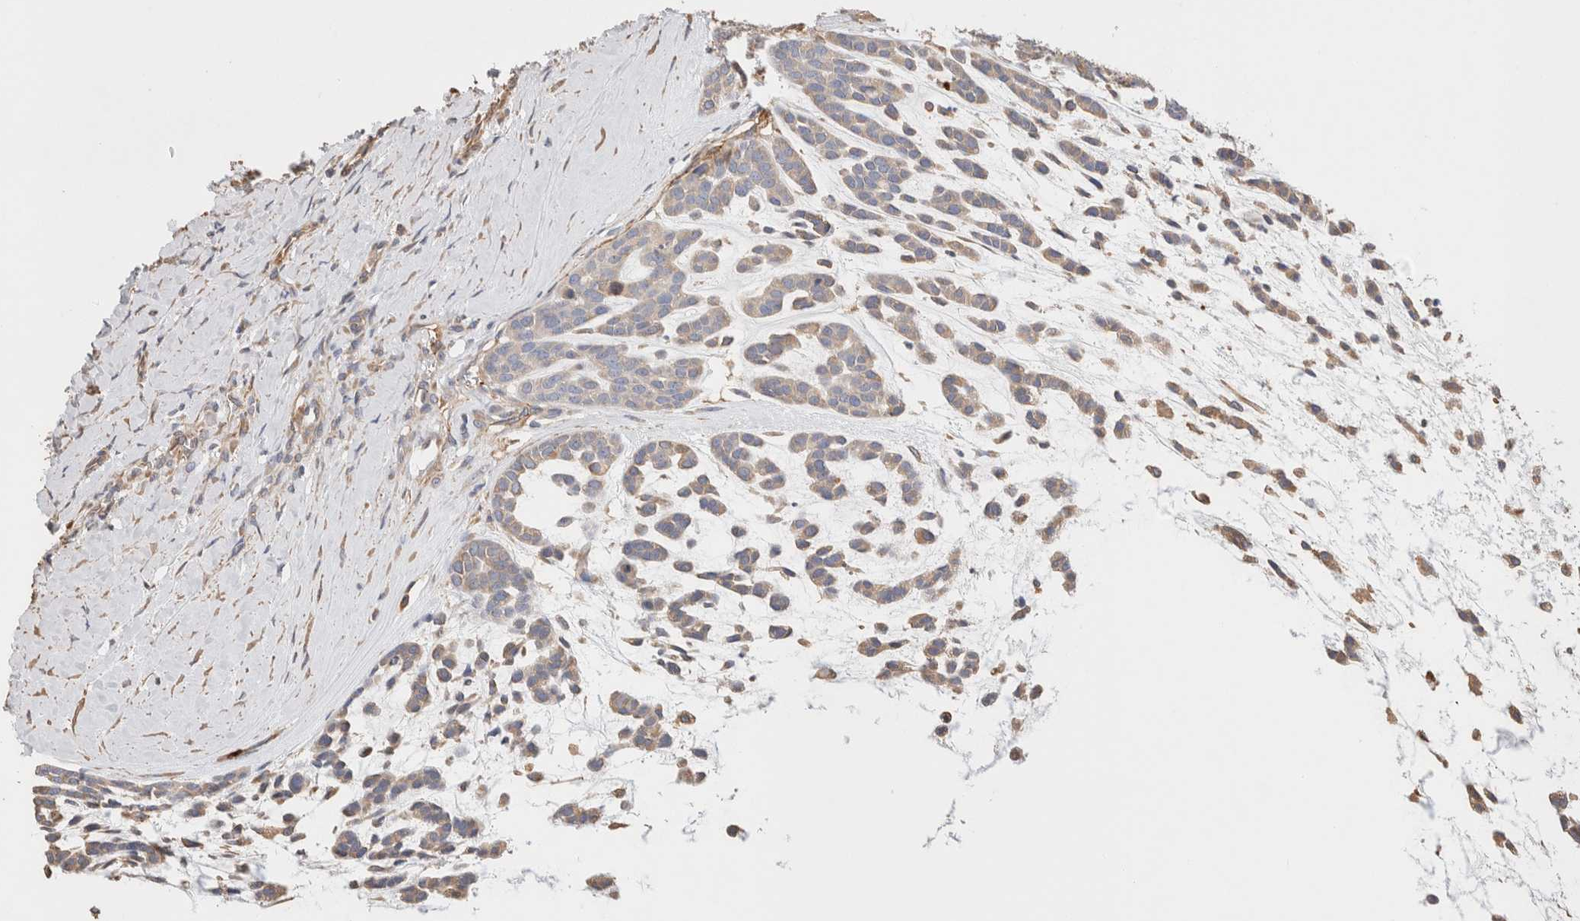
{"staining": {"intensity": "weak", "quantity": "<25%", "location": "cytoplasmic/membranous"}, "tissue": "head and neck cancer", "cell_type": "Tumor cells", "image_type": "cancer", "snomed": [{"axis": "morphology", "description": "Adenocarcinoma, NOS"}, {"axis": "morphology", "description": "Adenoma, NOS"}, {"axis": "topography", "description": "Head-Neck"}], "caption": "DAB immunohistochemical staining of head and neck cancer (adenocarcinoma) exhibits no significant expression in tumor cells.", "gene": "PROS1", "patient": {"sex": "female", "age": 55}}